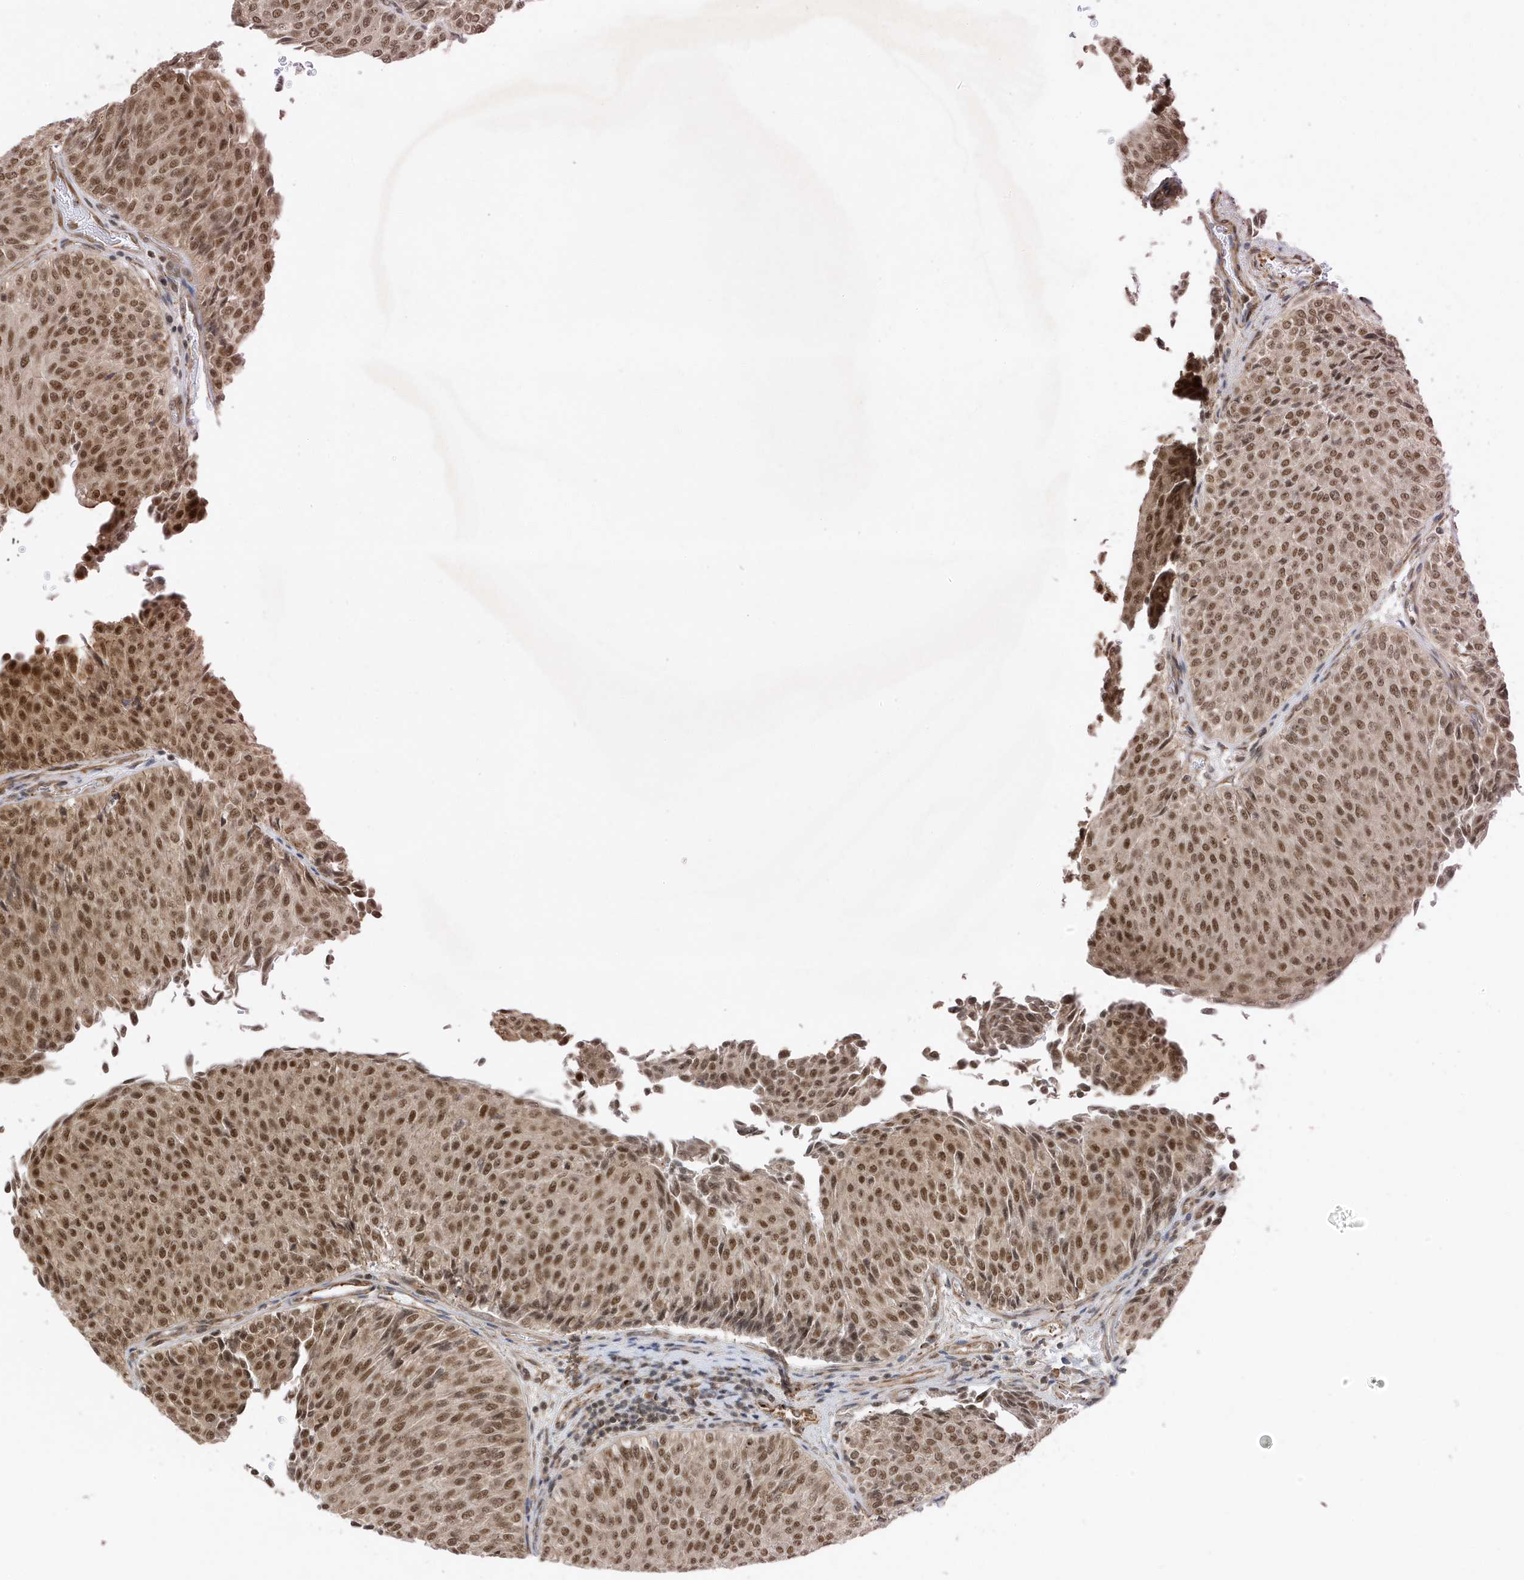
{"staining": {"intensity": "moderate", "quantity": ">75%", "location": "nuclear"}, "tissue": "urothelial cancer", "cell_type": "Tumor cells", "image_type": "cancer", "snomed": [{"axis": "morphology", "description": "Urothelial carcinoma, Low grade"}, {"axis": "topography", "description": "Urinary bladder"}], "caption": "Moderate nuclear positivity is present in approximately >75% of tumor cells in urothelial cancer.", "gene": "MAST3", "patient": {"sex": "male", "age": 78}}